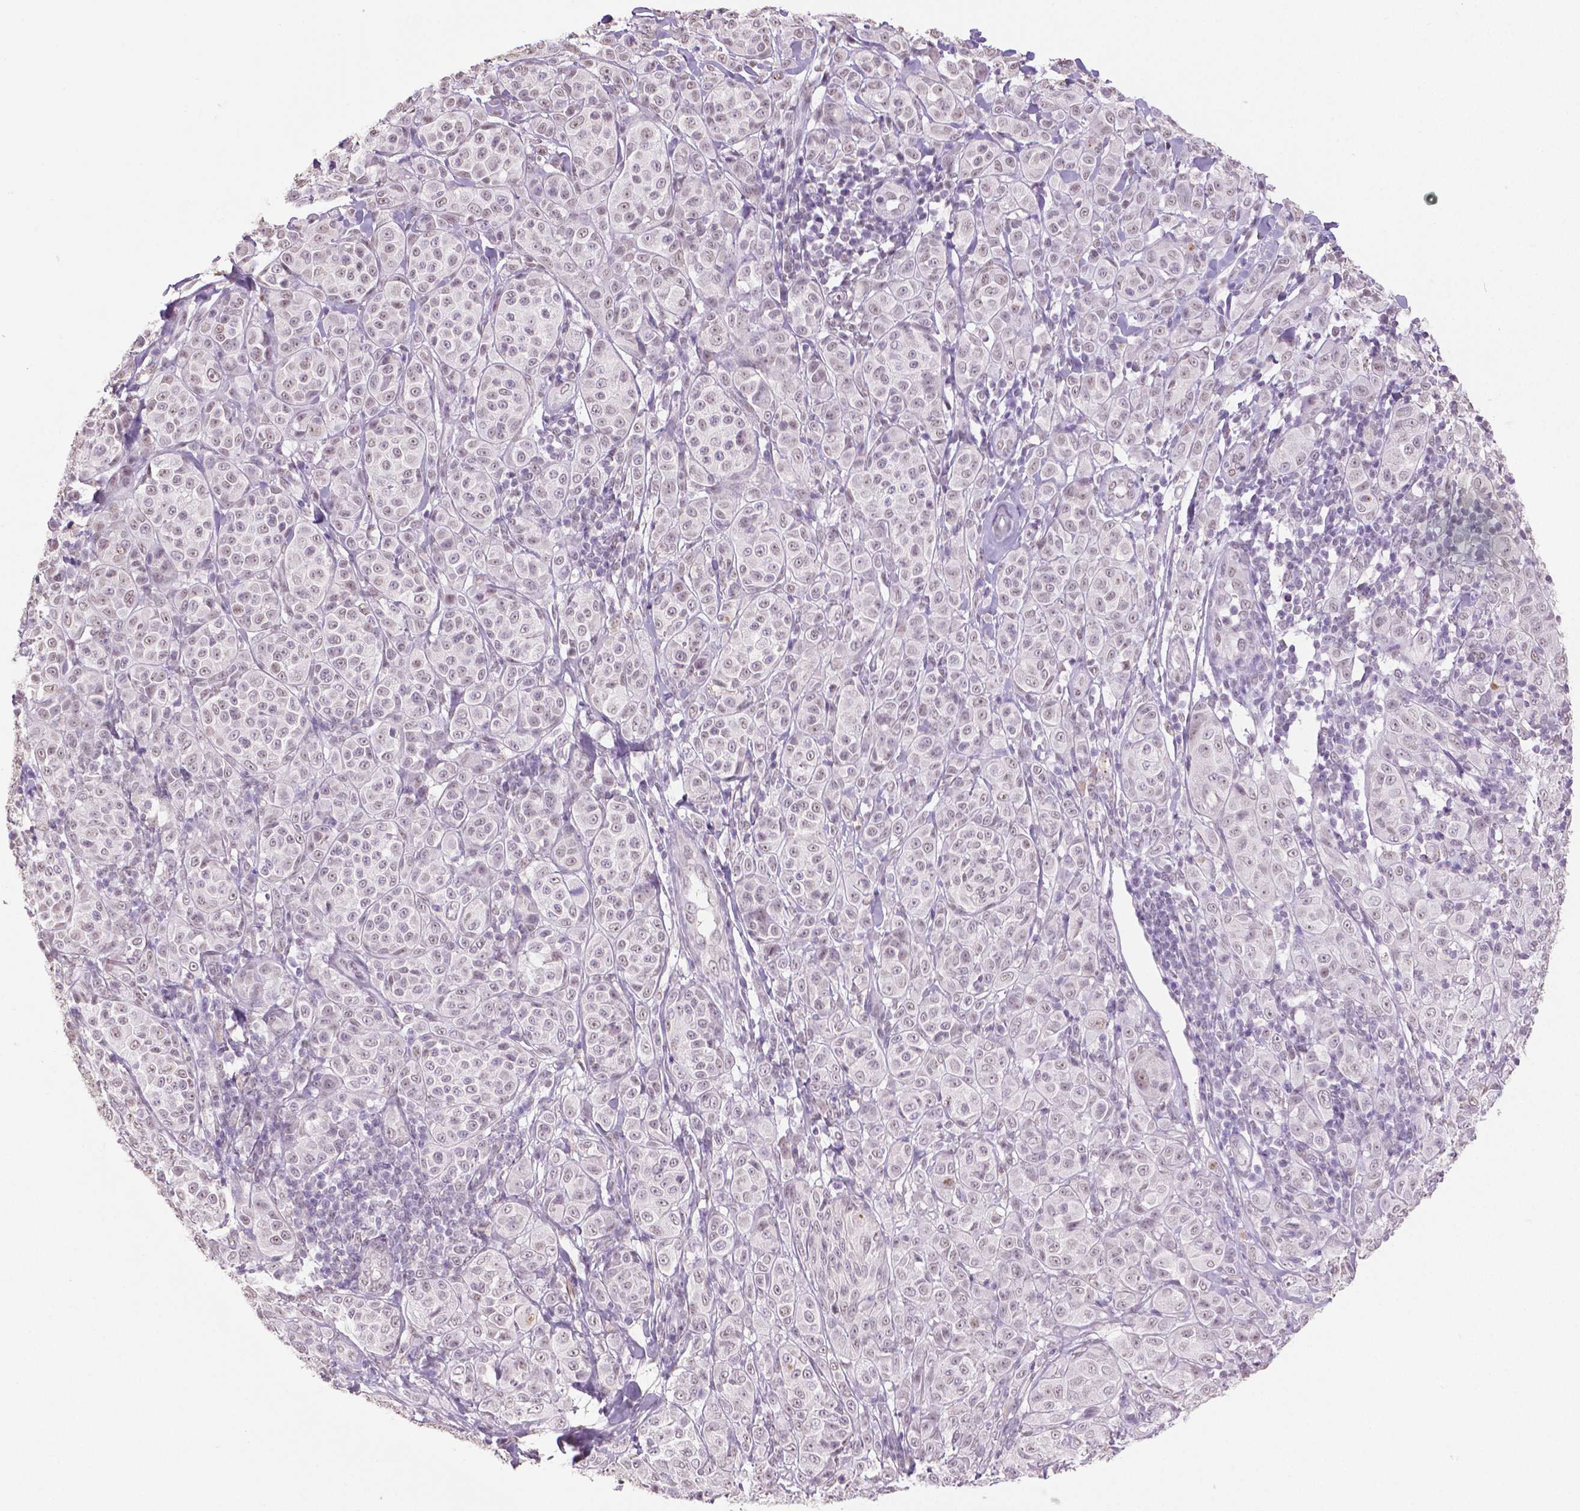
{"staining": {"intensity": "negative", "quantity": "none", "location": "none"}, "tissue": "melanoma", "cell_type": "Tumor cells", "image_type": "cancer", "snomed": [{"axis": "morphology", "description": "Malignant melanoma, NOS"}, {"axis": "topography", "description": "Skin"}], "caption": "The micrograph reveals no significant expression in tumor cells of malignant melanoma.", "gene": "IGF2BP1", "patient": {"sex": "male", "age": 89}}